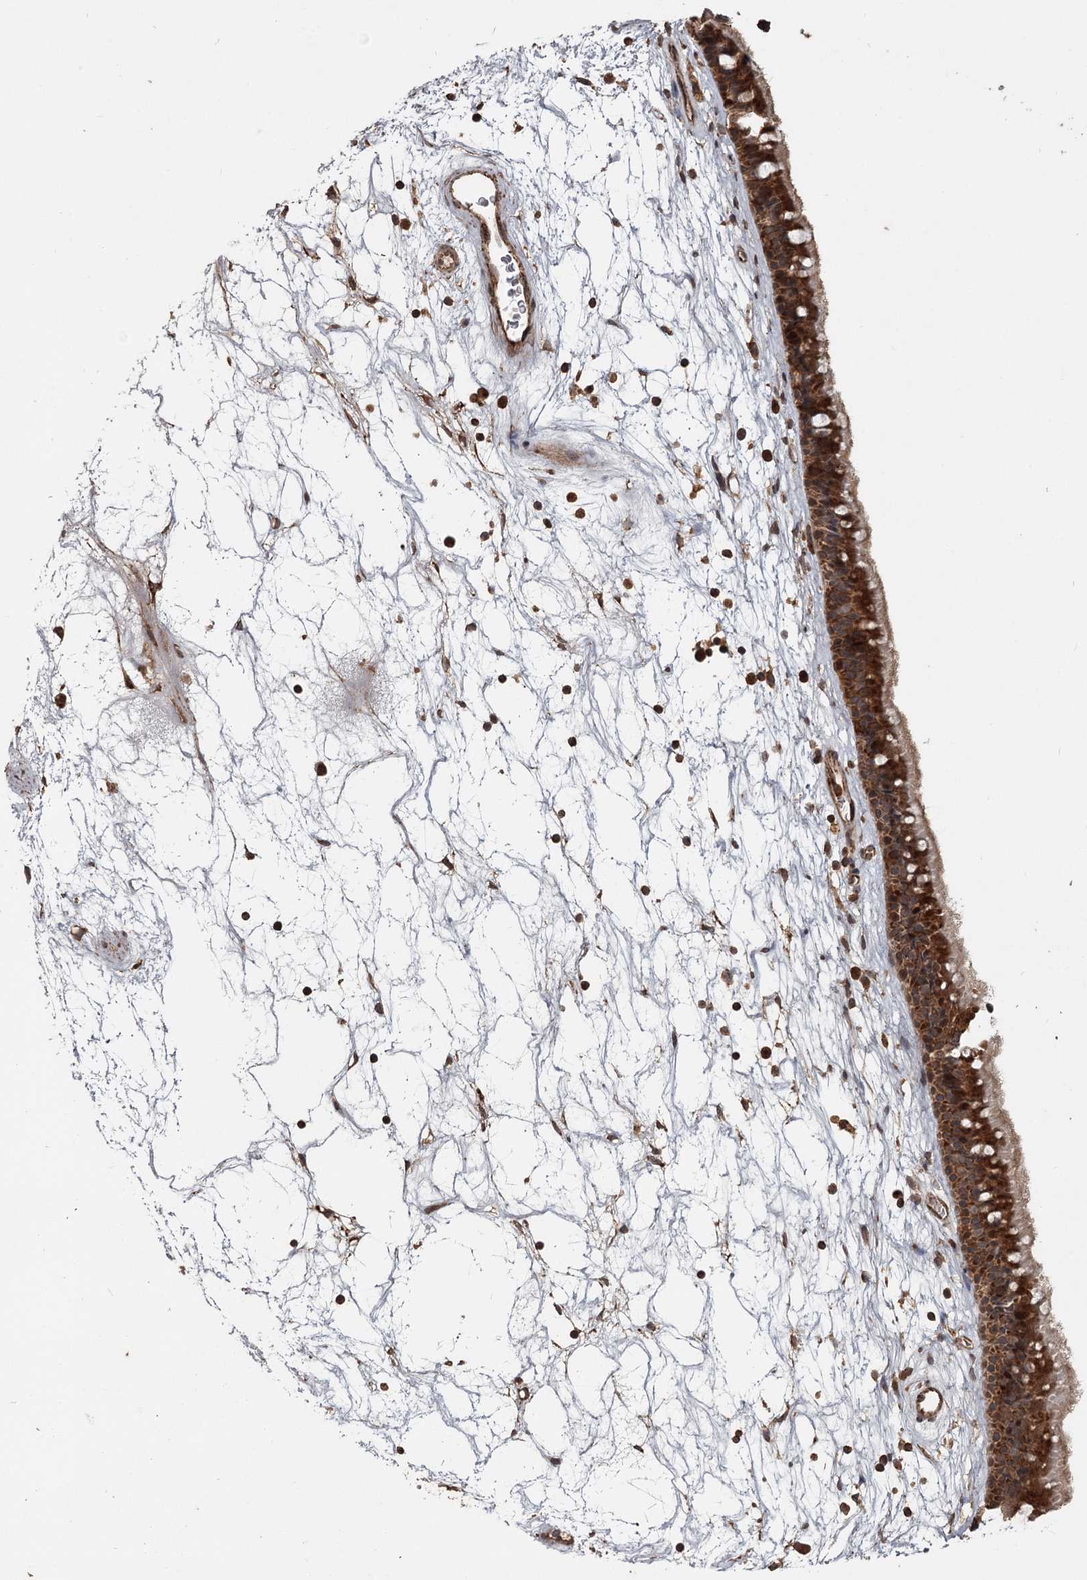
{"staining": {"intensity": "moderate", "quantity": ">75%", "location": "cytoplasmic/membranous"}, "tissue": "nasopharynx", "cell_type": "Respiratory epithelial cells", "image_type": "normal", "snomed": [{"axis": "morphology", "description": "Normal tissue, NOS"}, {"axis": "topography", "description": "Nasopharynx"}], "caption": "This micrograph demonstrates IHC staining of benign human nasopharynx, with medium moderate cytoplasmic/membranous staining in approximately >75% of respiratory epithelial cells.", "gene": "FAXC", "patient": {"sex": "male", "age": 64}}